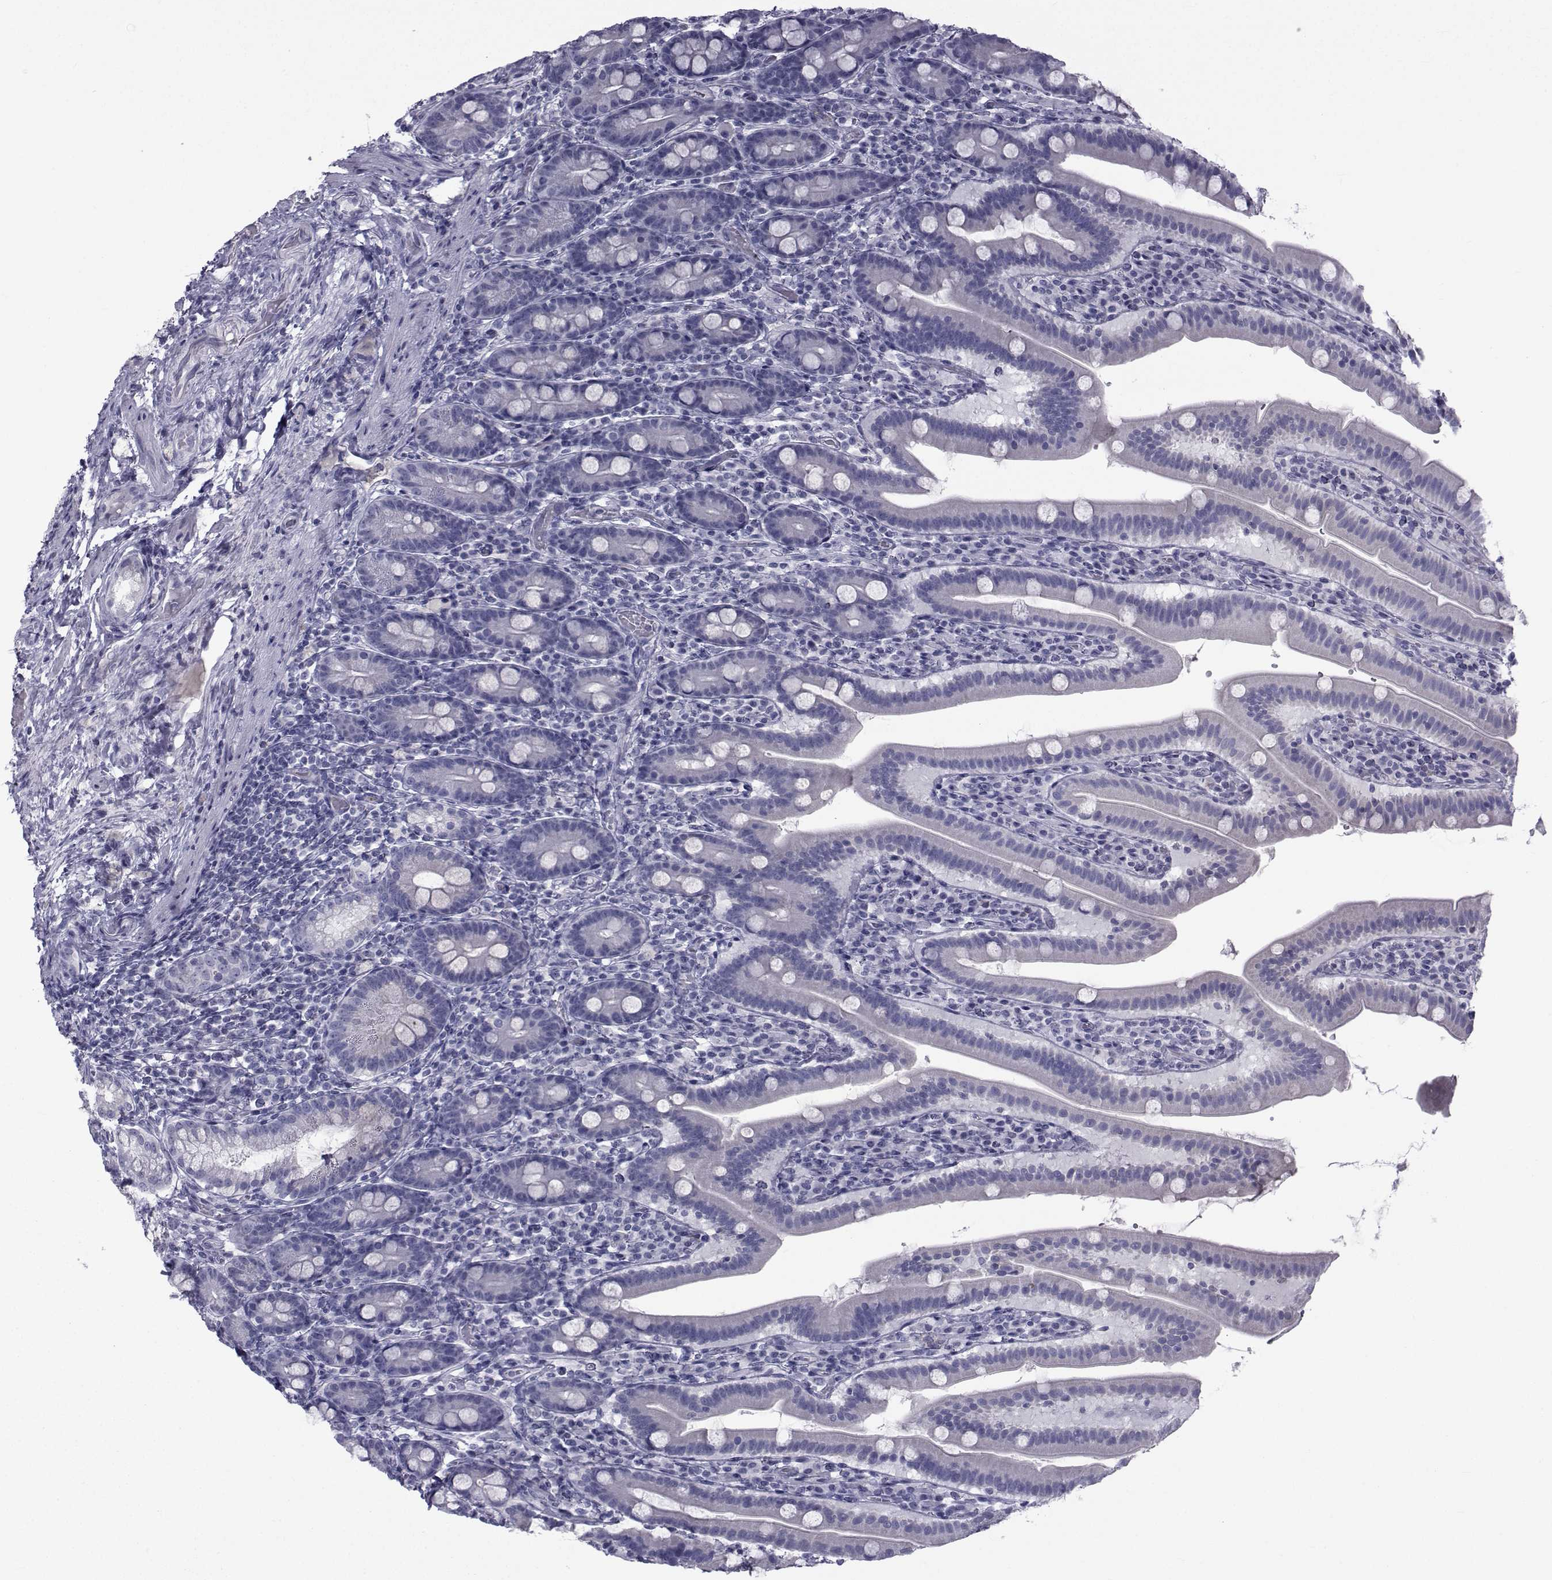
{"staining": {"intensity": "negative", "quantity": "none", "location": "none"}, "tissue": "small intestine", "cell_type": "Glandular cells", "image_type": "normal", "snomed": [{"axis": "morphology", "description": "Normal tissue, NOS"}, {"axis": "topography", "description": "Small intestine"}], "caption": "IHC histopathology image of benign human small intestine stained for a protein (brown), which exhibits no positivity in glandular cells.", "gene": "FDXR", "patient": {"sex": "male", "age": 26}}